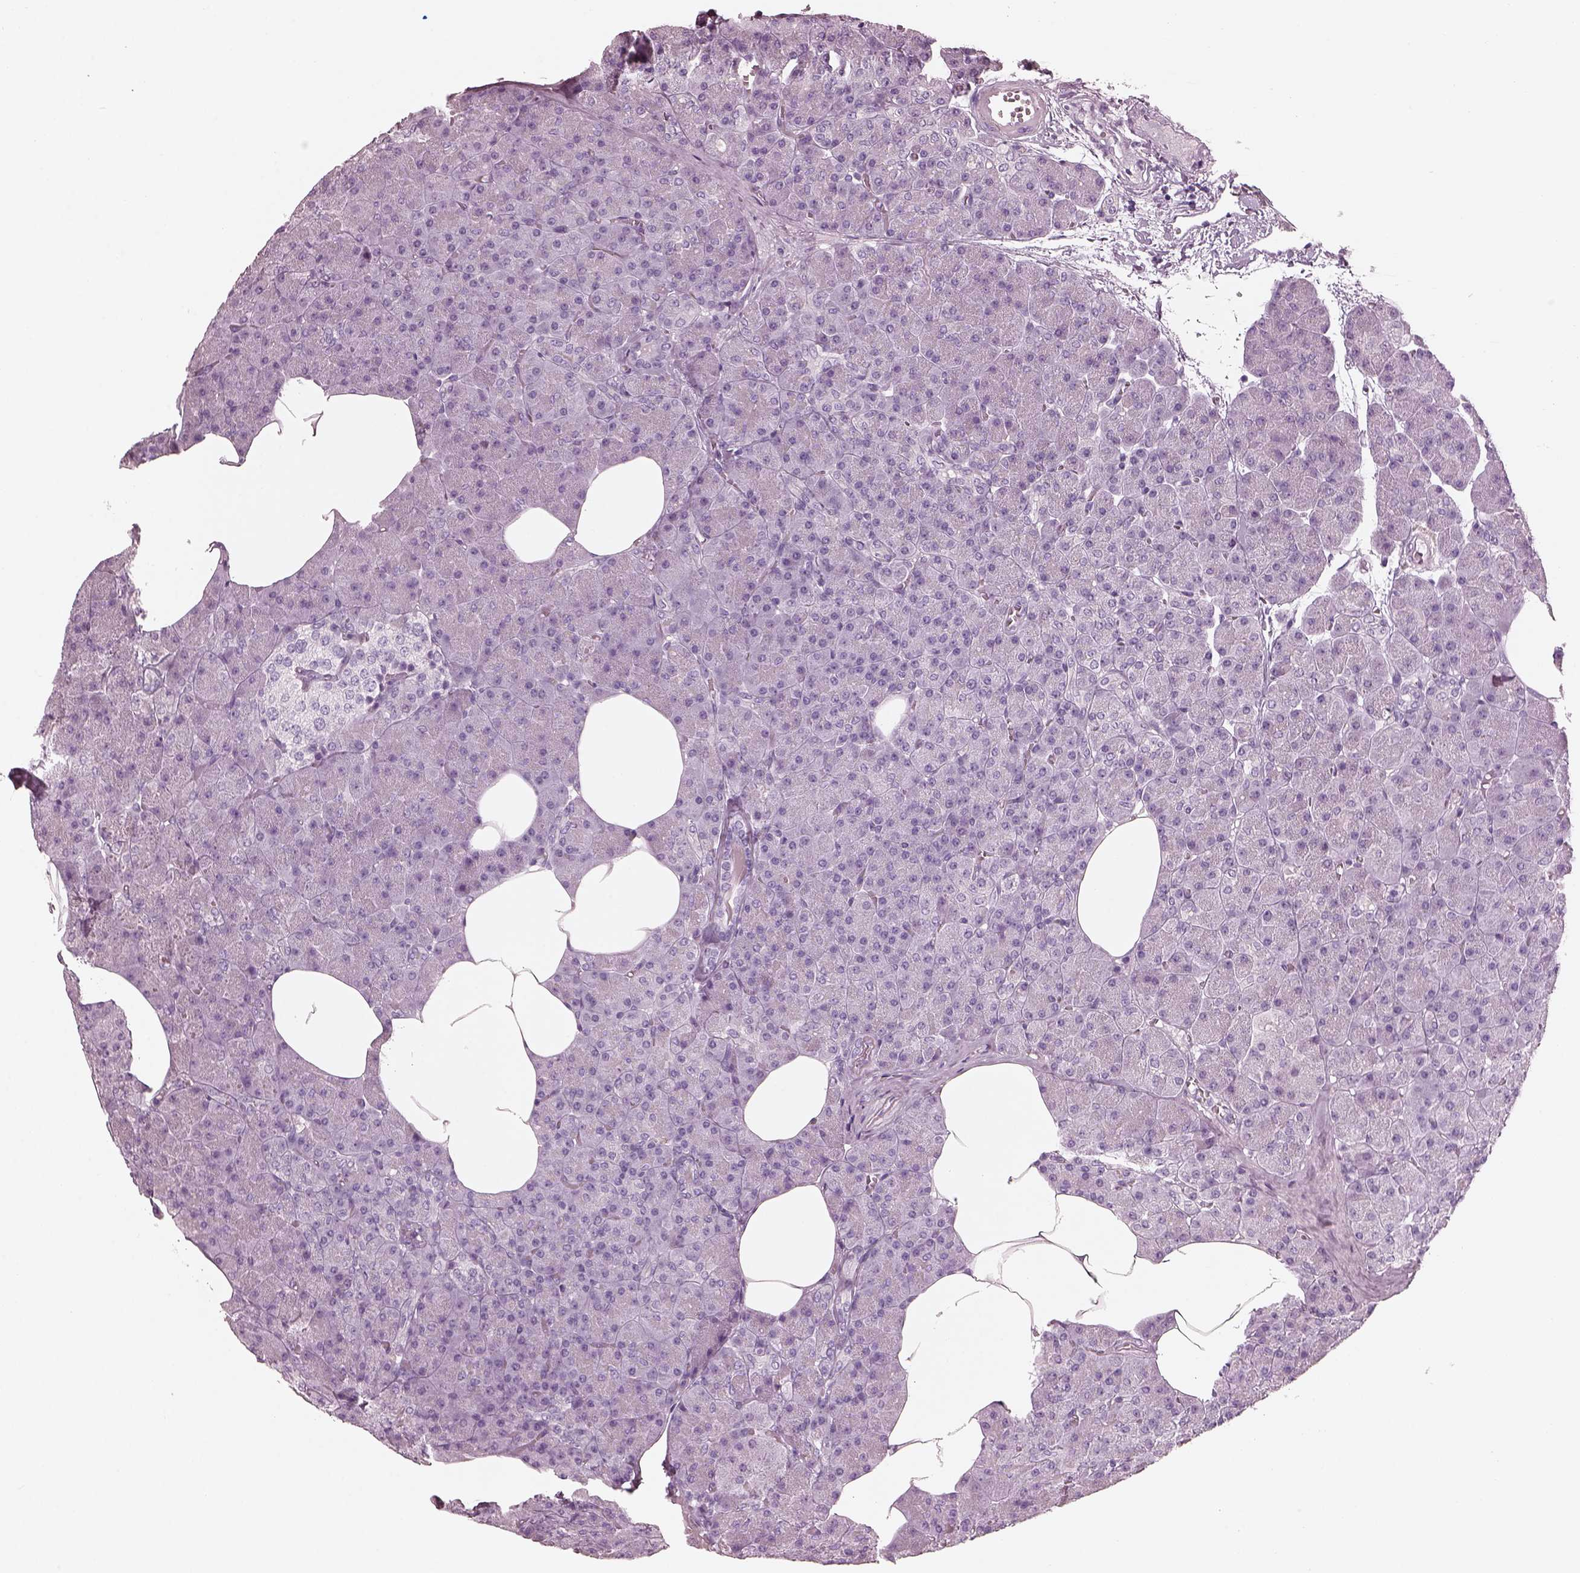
{"staining": {"intensity": "negative", "quantity": "none", "location": "none"}, "tissue": "pancreas", "cell_type": "Exocrine glandular cells", "image_type": "normal", "snomed": [{"axis": "morphology", "description": "Normal tissue, NOS"}, {"axis": "topography", "description": "Pancreas"}], "caption": "This is an immunohistochemistry (IHC) micrograph of unremarkable human pancreas. There is no positivity in exocrine glandular cells.", "gene": "FABP9", "patient": {"sex": "female", "age": 45}}